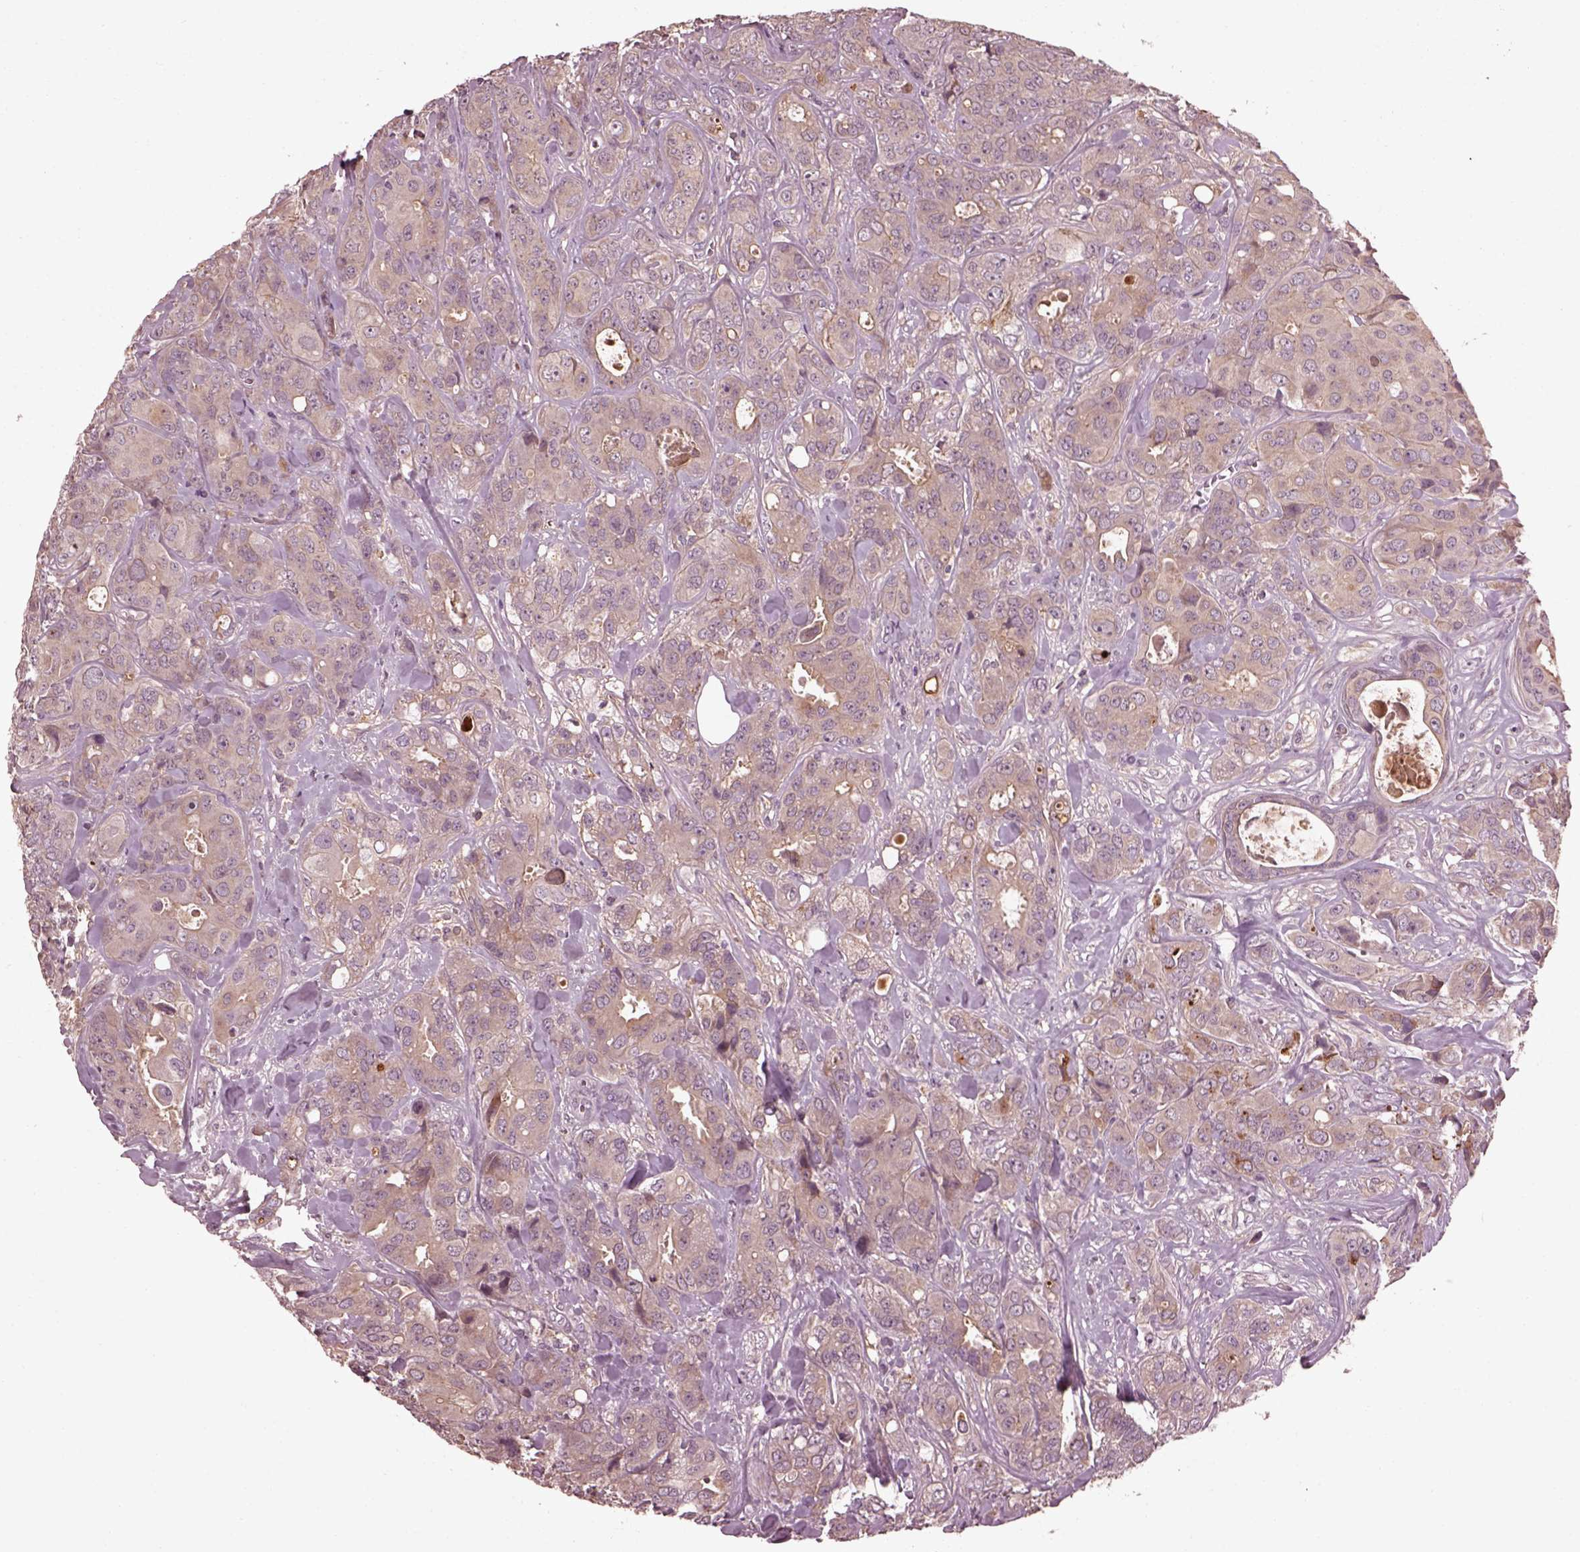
{"staining": {"intensity": "weak", "quantity": "<25%", "location": "cytoplasmic/membranous"}, "tissue": "breast cancer", "cell_type": "Tumor cells", "image_type": "cancer", "snomed": [{"axis": "morphology", "description": "Duct carcinoma"}, {"axis": "topography", "description": "Breast"}], "caption": "An image of human infiltrating ductal carcinoma (breast) is negative for staining in tumor cells.", "gene": "EFEMP1", "patient": {"sex": "female", "age": 43}}